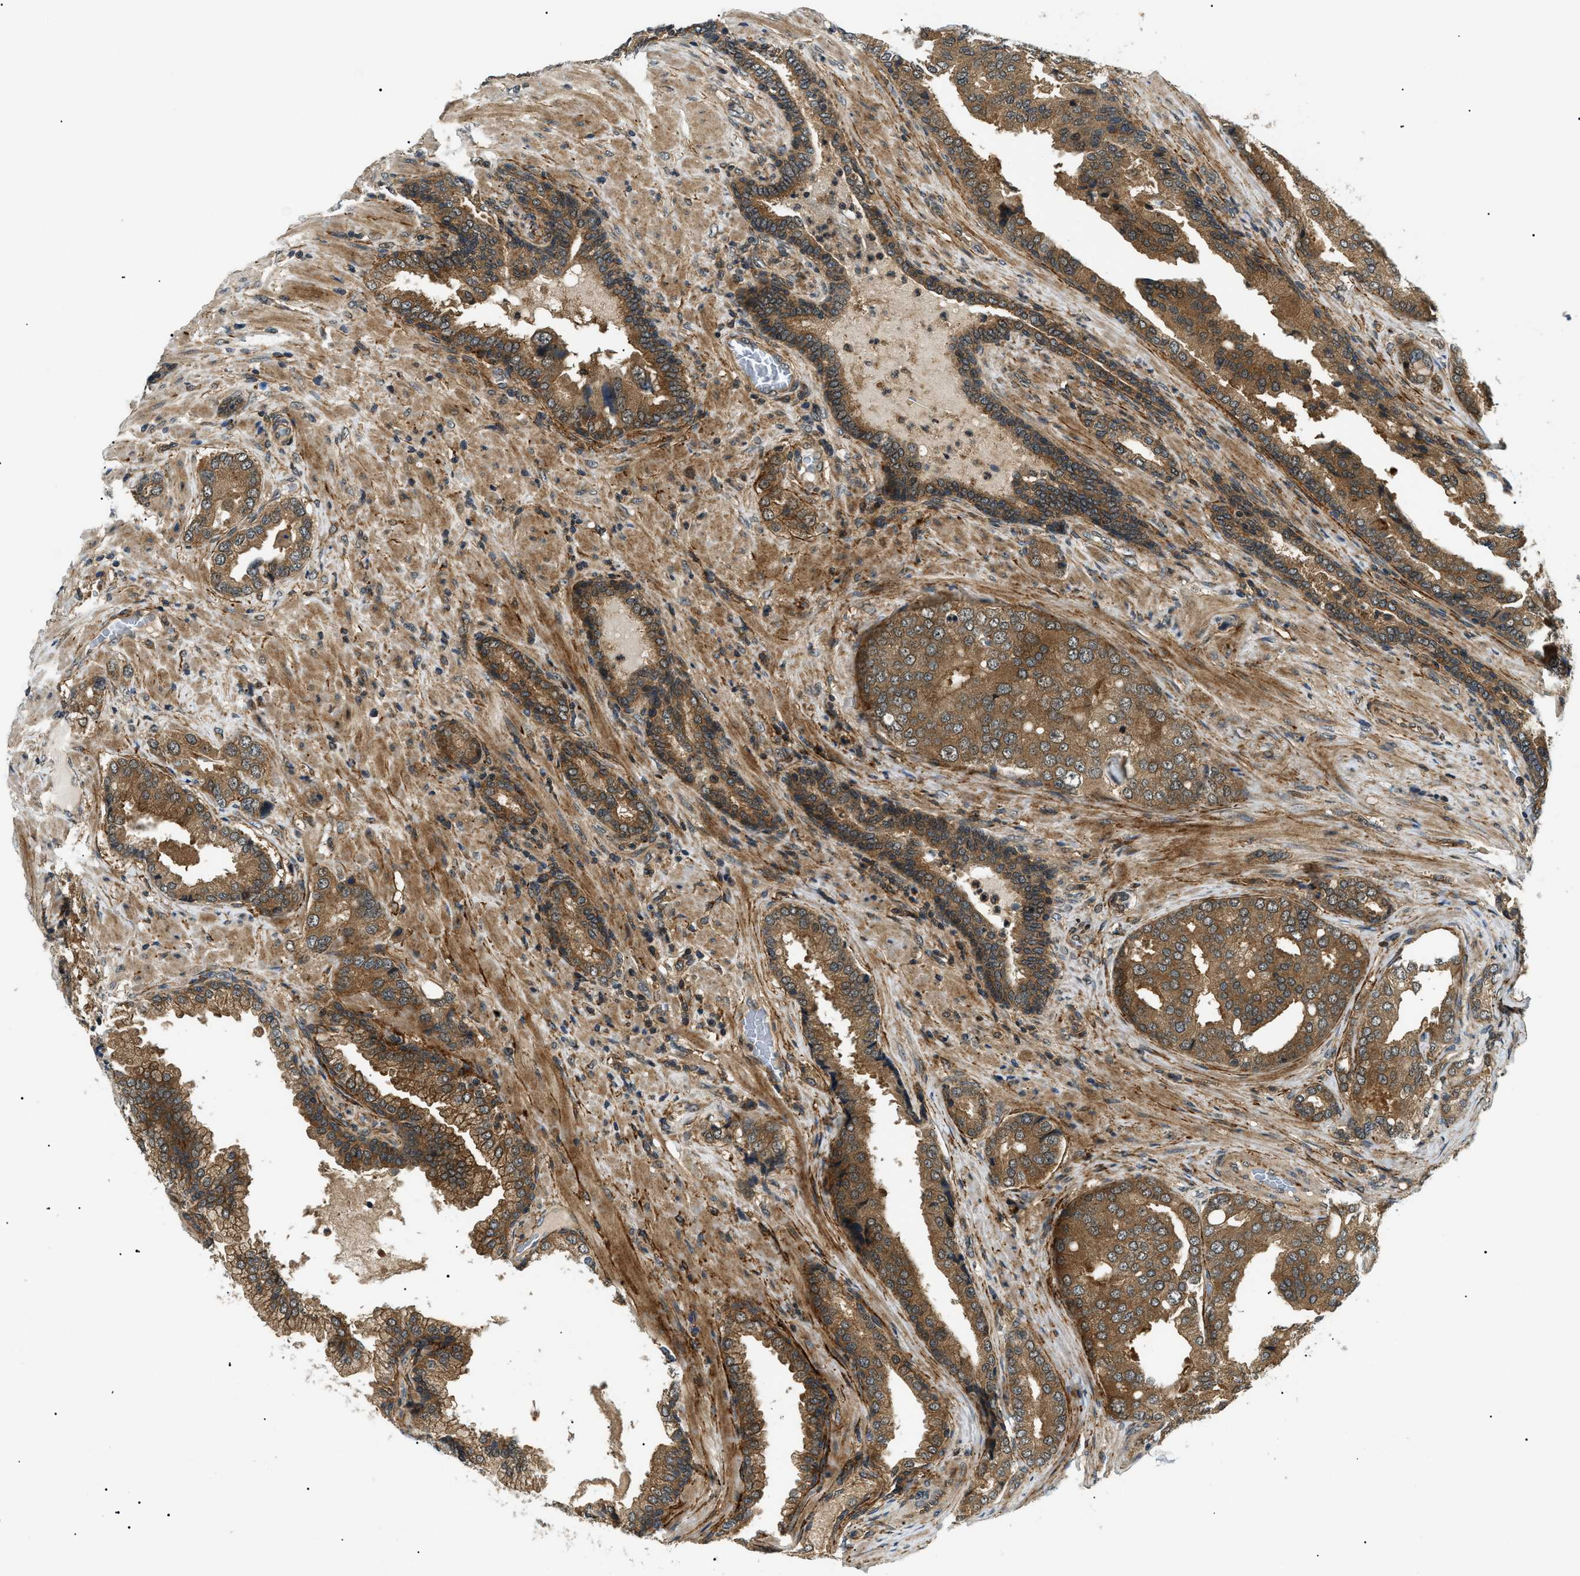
{"staining": {"intensity": "moderate", "quantity": ">75%", "location": "cytoplasmic/membranous"}, "tissue": "prostate cancer", "cell_type": "Tumor cells", "image_type": "cancer", "snomed": [{"axis": "morphology", "description": "Adenocarcinoma, High grade"}, {"axis": "topography", "description": "Prostate"}], "caption": "IHC of human prostate cancer (adenocarcinoma (high-grade)) displays medium levels of moderate cytoplasmic/membranous staining in approximately >75% of tumor cells.", "gene": "ATP6AP1", "patient": {"sex": "male", "age": 50}}